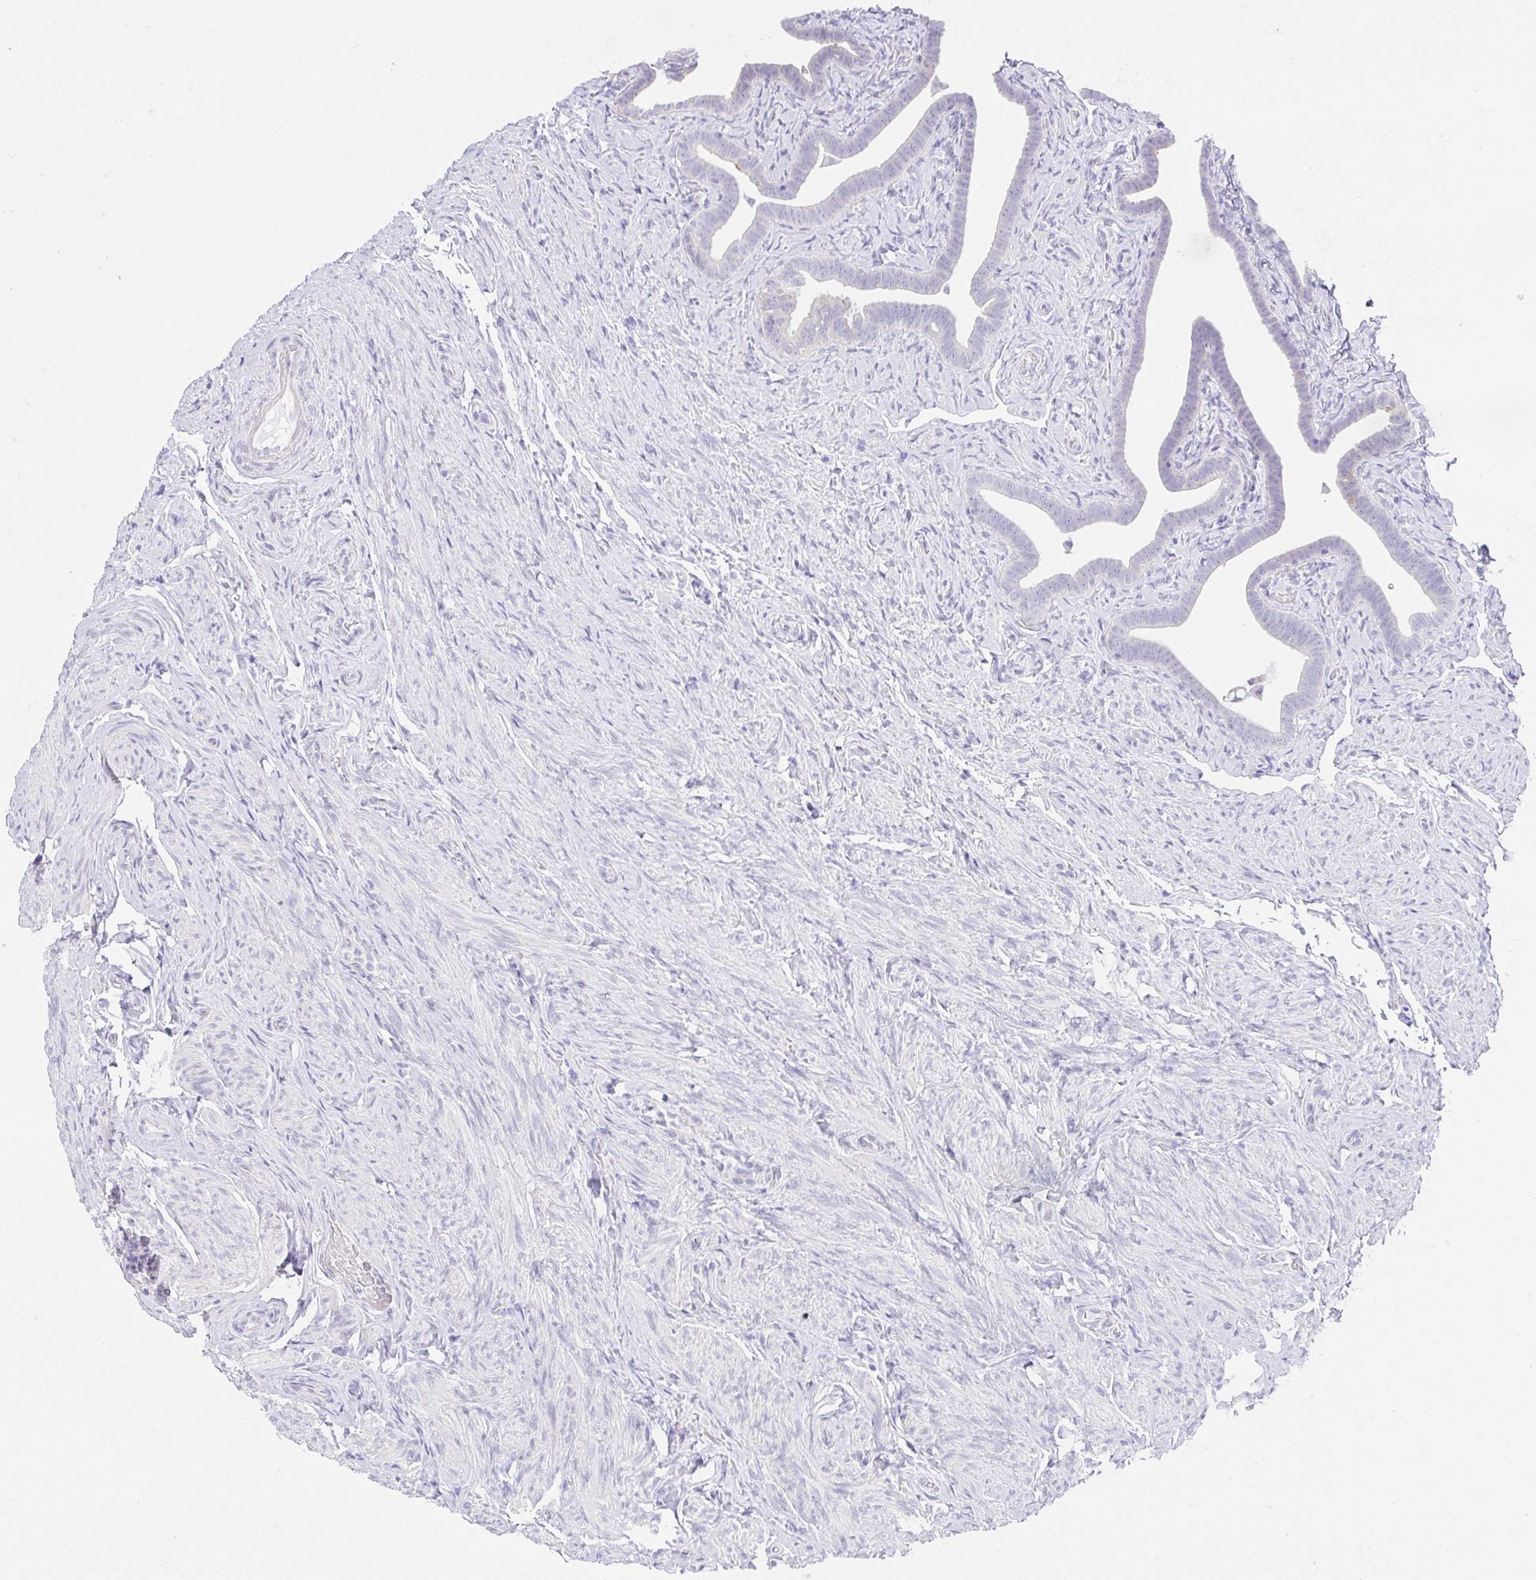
{"staining": {"intensity": "negative", "quantity": "none", "location": "none"}, "tissue": "fallopian tube", "cell_type": "Glandular cells", "image_type": "normal", "snomed": [{"axis": "morphology", "description": "Normal tissue, NOS"}, {"axis": "topography", "description": "Fallopian tube"}], "caption": "An immunohistochemistry image of unremarkable fallopian tube is shown. There is no staining in glandular cells of fallopian tube.", "gene": "VGLL1", "patient": {"sex": "female", "age": 69}}